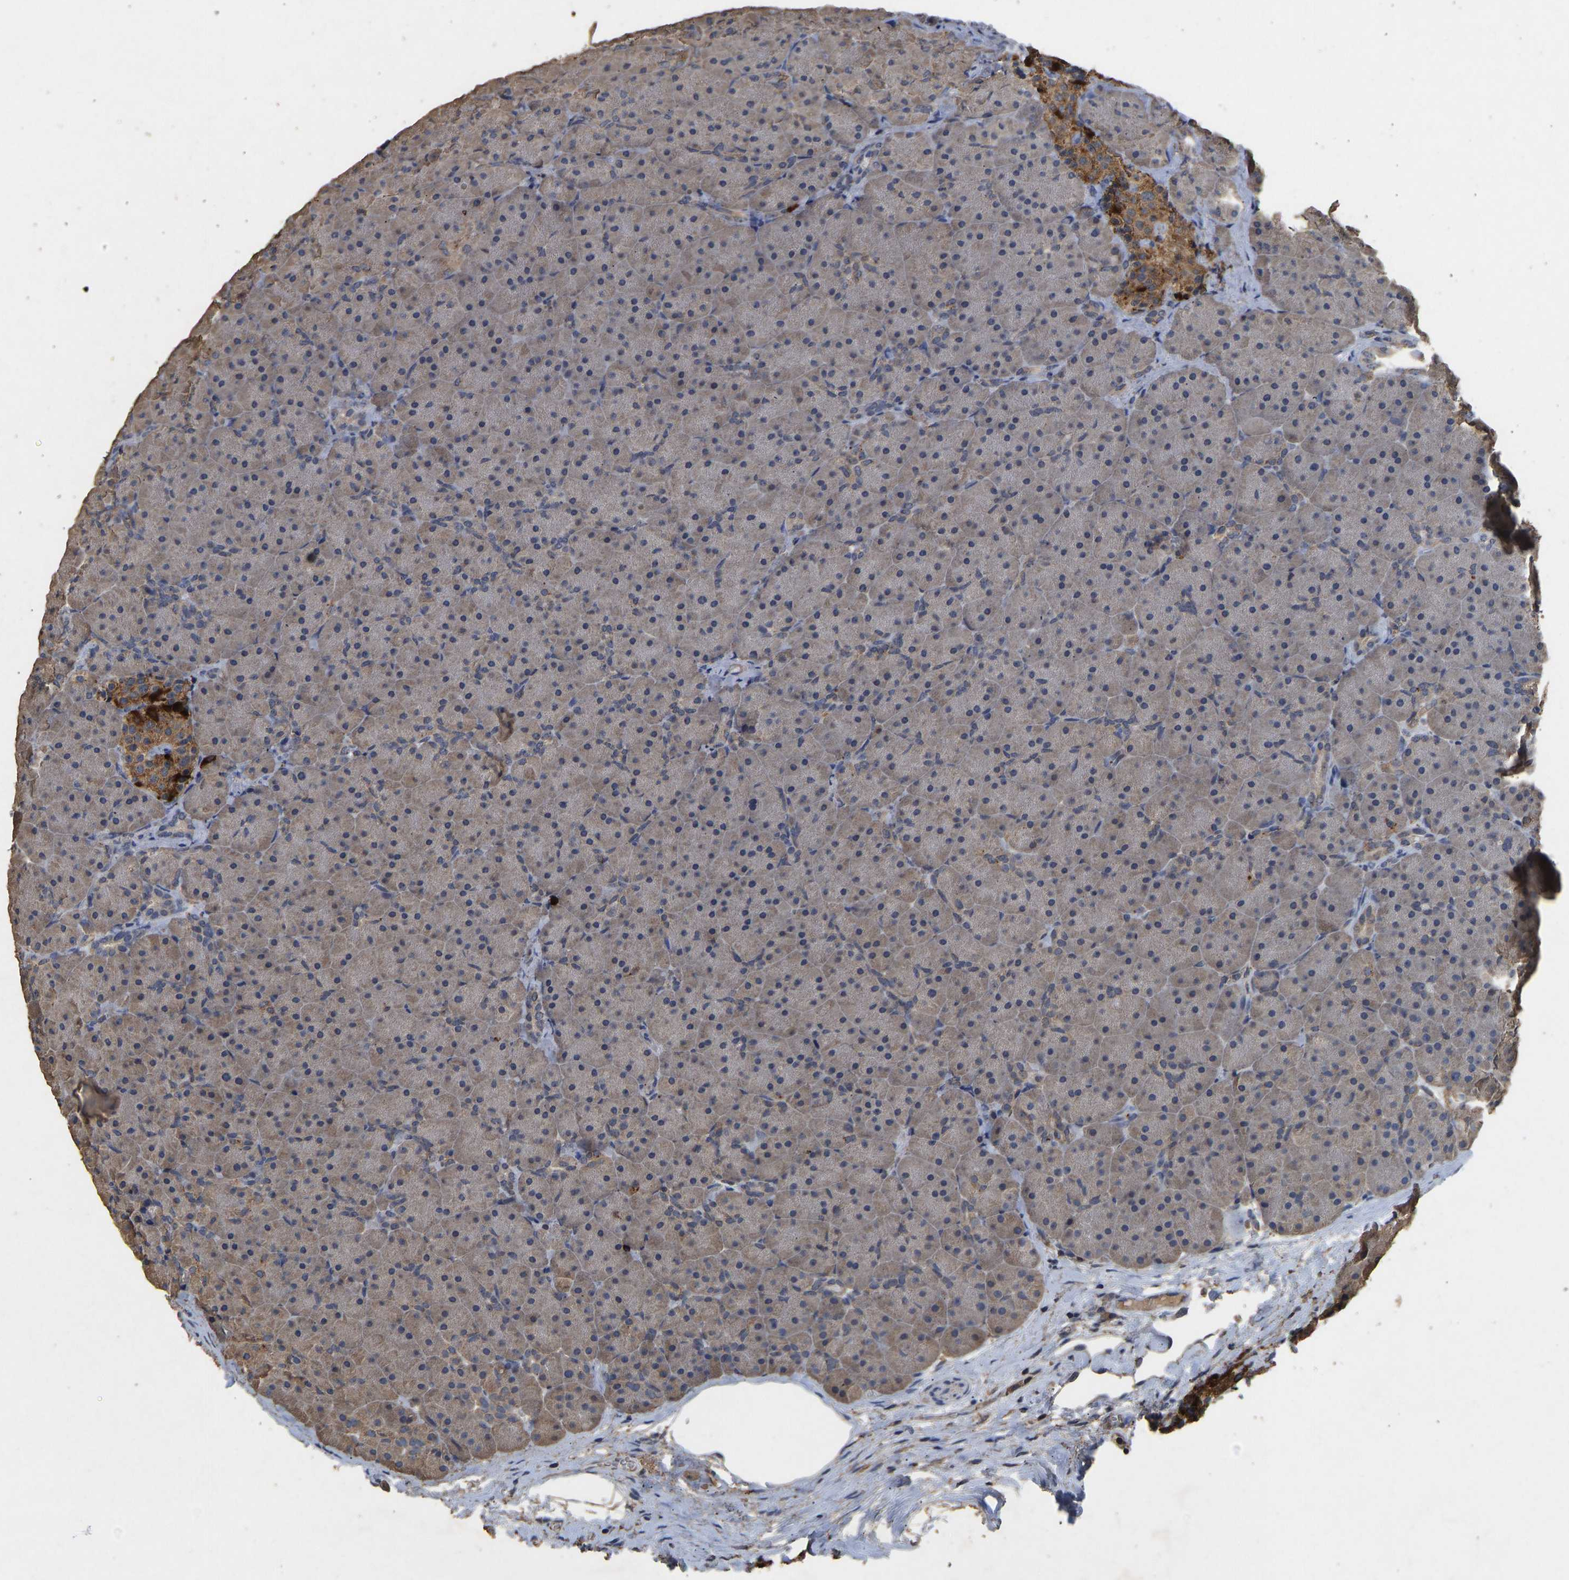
{"staining": {"intensity": "weak", "quantity": ">75%", "location": "cytoplasmic/membranous"}, "tissue": "pancreas", "cell_type": "Exocrine glandular cells", "image_type": "normal", "snomed": [{"axis": "morphology", "description": "Normal tissue, NOS"}, {"axis": "topography", "description": "Pancreas"}], "caption": "Pancreas stained with a brown dye reveals weak cytoplasmic/membranous positive positivity in approximately >75% of exocrine glandular cells.", "gene": "CIDEC", "patient": {"sex": "male", "age": 66}}